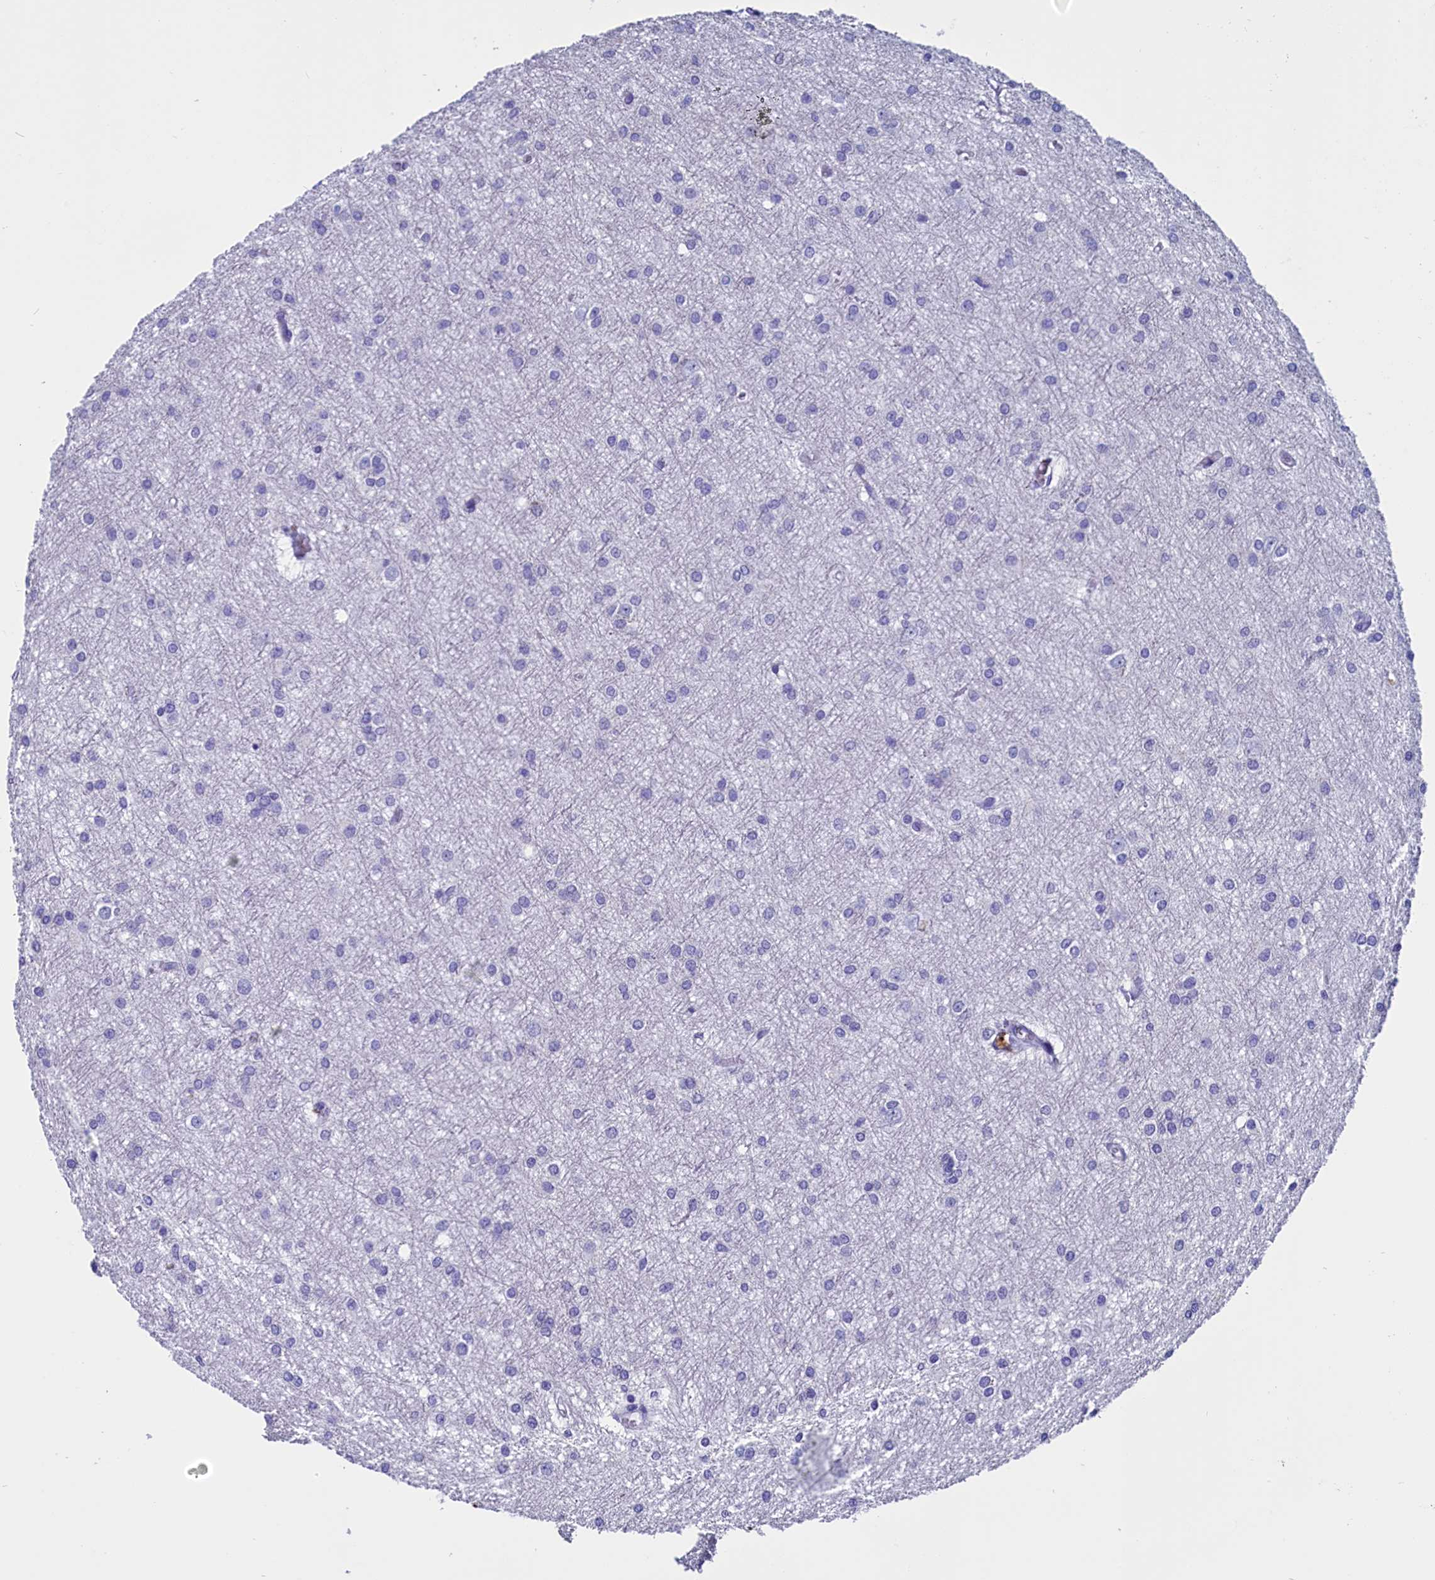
{"staining": {"intensity": "negative", "quantity": "none", "location": "none"}, "tissue": "glioma", "cell_type": "Tumor cells", "image_type": "cancer", "snomed": [{"axis": "morphology", "description": "Glioma, malignant, High grade"}, {"axis": "topography", "description": "Brain"}], "caption": "Tumor cells show no significant expression in glioma.", "gene": "ANKRD29", "patient": {"sex": "female", "age": 50}}